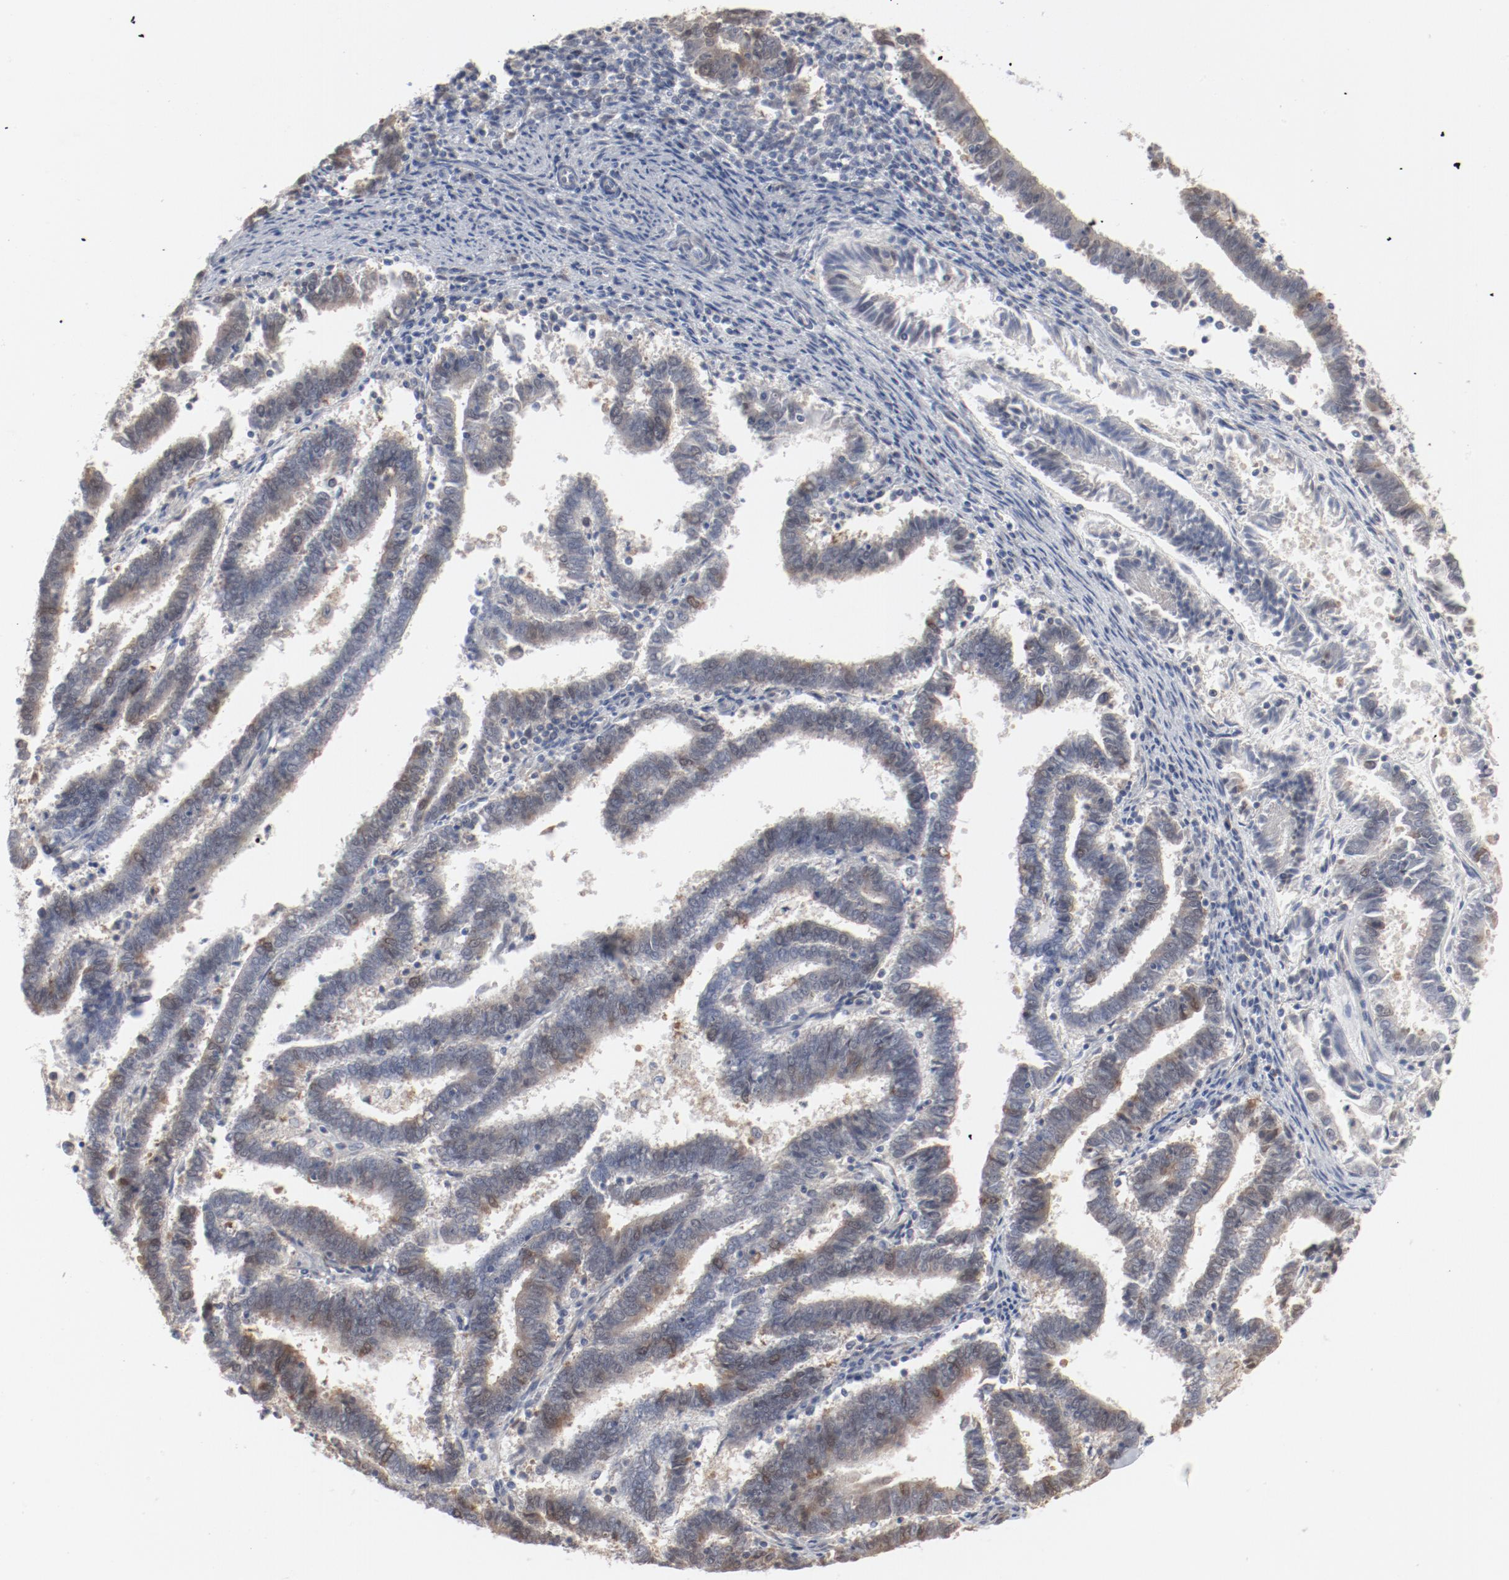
{"staining": {"intensity": "moderate", "quantity": ">75%", "location": "cytoplasmic/membranous"}, "tissue": "endometrial cancer", "cell_type": "Tumor cells", "image_type": "cancer", "snomed": [{"axis": "morphology", "description": "Adenocarcinoma, NOS"}, {"axis": "topography", "description": "Uterus"}], "caption": "A photomicrograph showing moderate cytoplasmic/membranous staining in approximately >75% of tumor cells in endometrial cancer, as visualized by brown immunohistochemical staining.", "gene": "CDK1", "patient": {"sex": "female", "age": 83}}